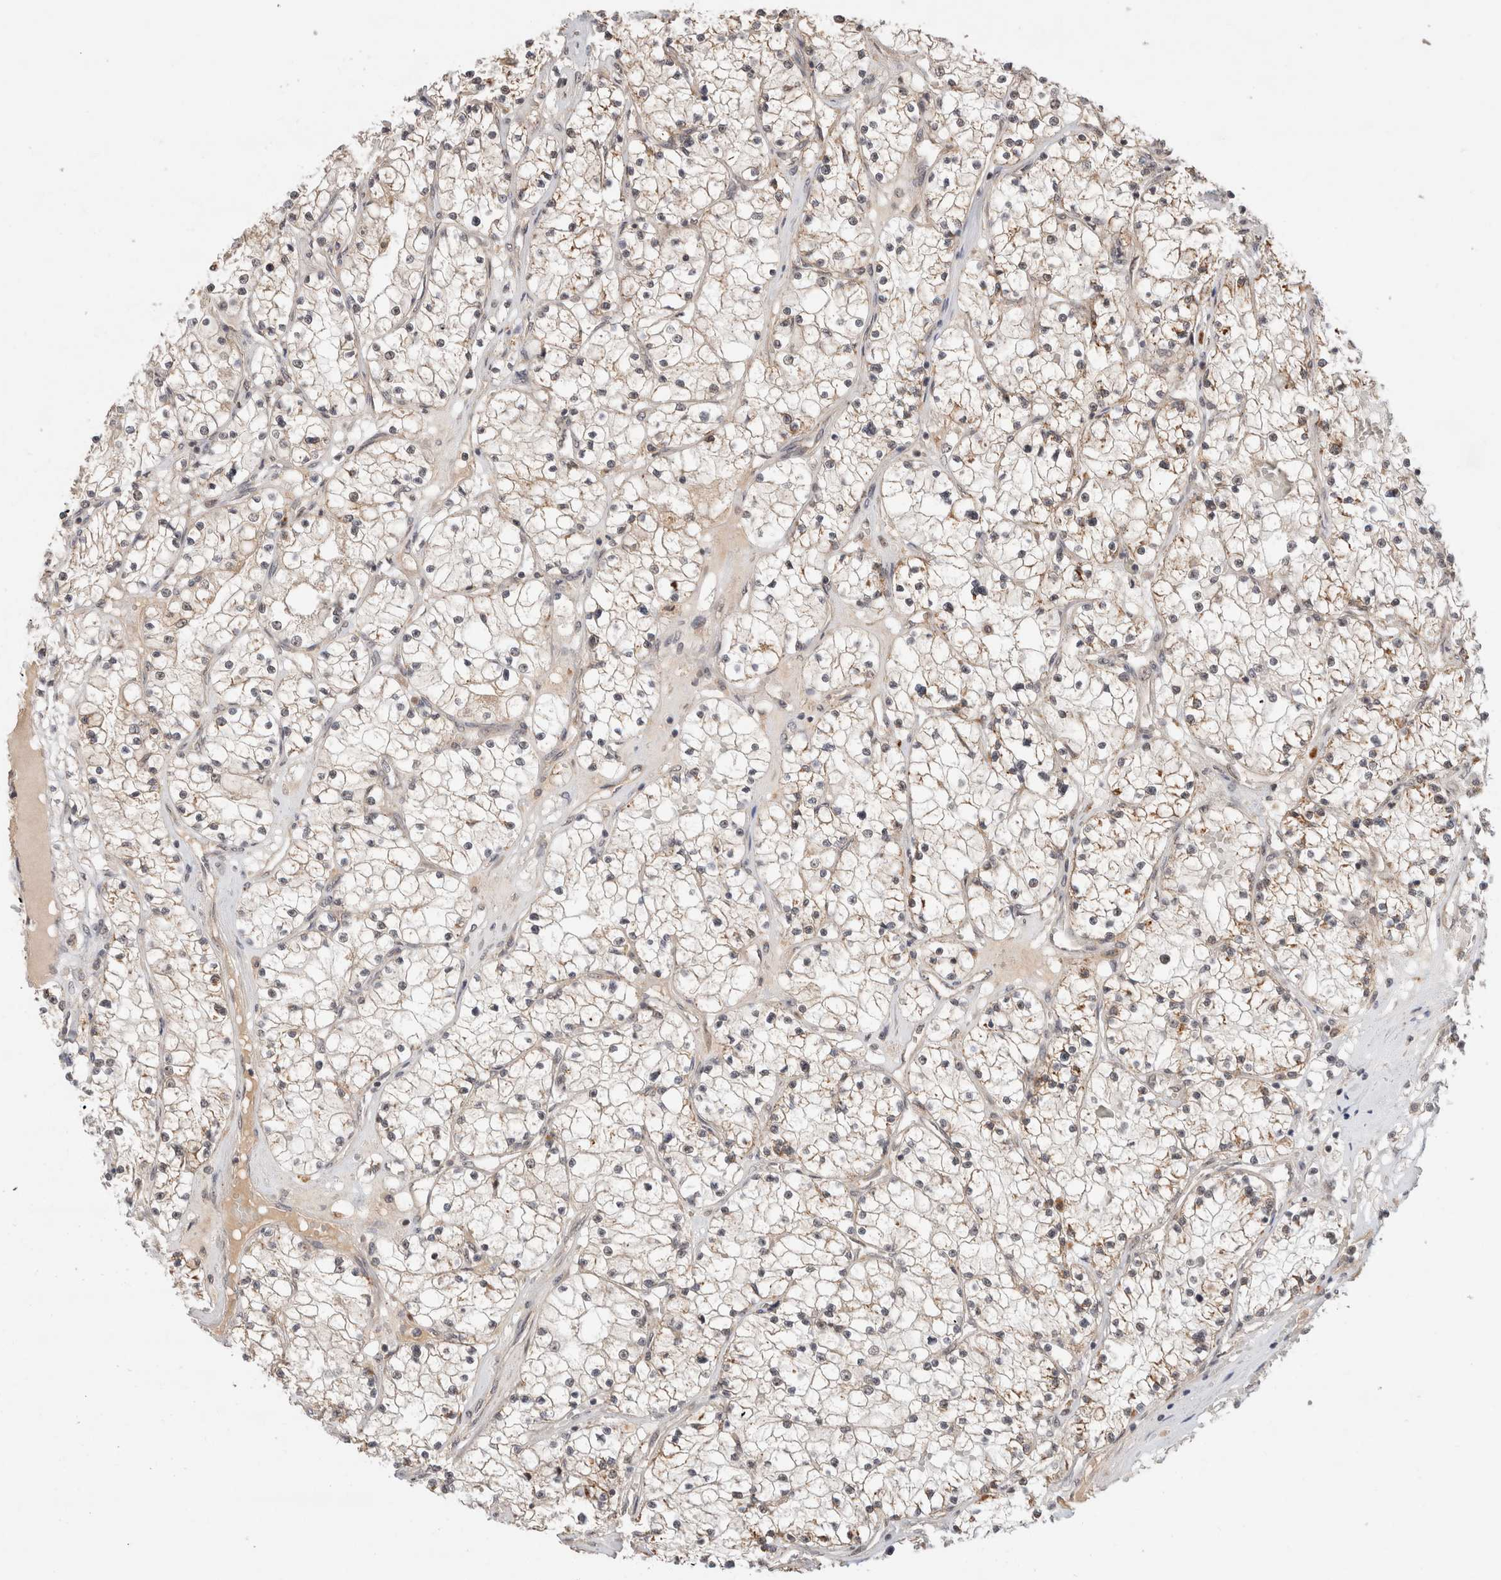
{"staining": {"intensity": "weak", "quantity": "<25%", "location": "cytoplasmic/membranous"}, "tissue": "renal cancer", "cell_type": "Tumor cells", "image_type": "cancer", "snomed": [{"axis": "morphology", "description": "Normal tissue, NOS"}, {"axis": "morphology", "description": "Adenocarcinoma, NOS"}, {"axis": "topography", "description": "Kidney"}], "caption": "There is no significant staining in tumor cells of adenocarcinoma (renal).", "gene": "MPHOSPH6", "patient": {"sex": "male", "age": 68}}